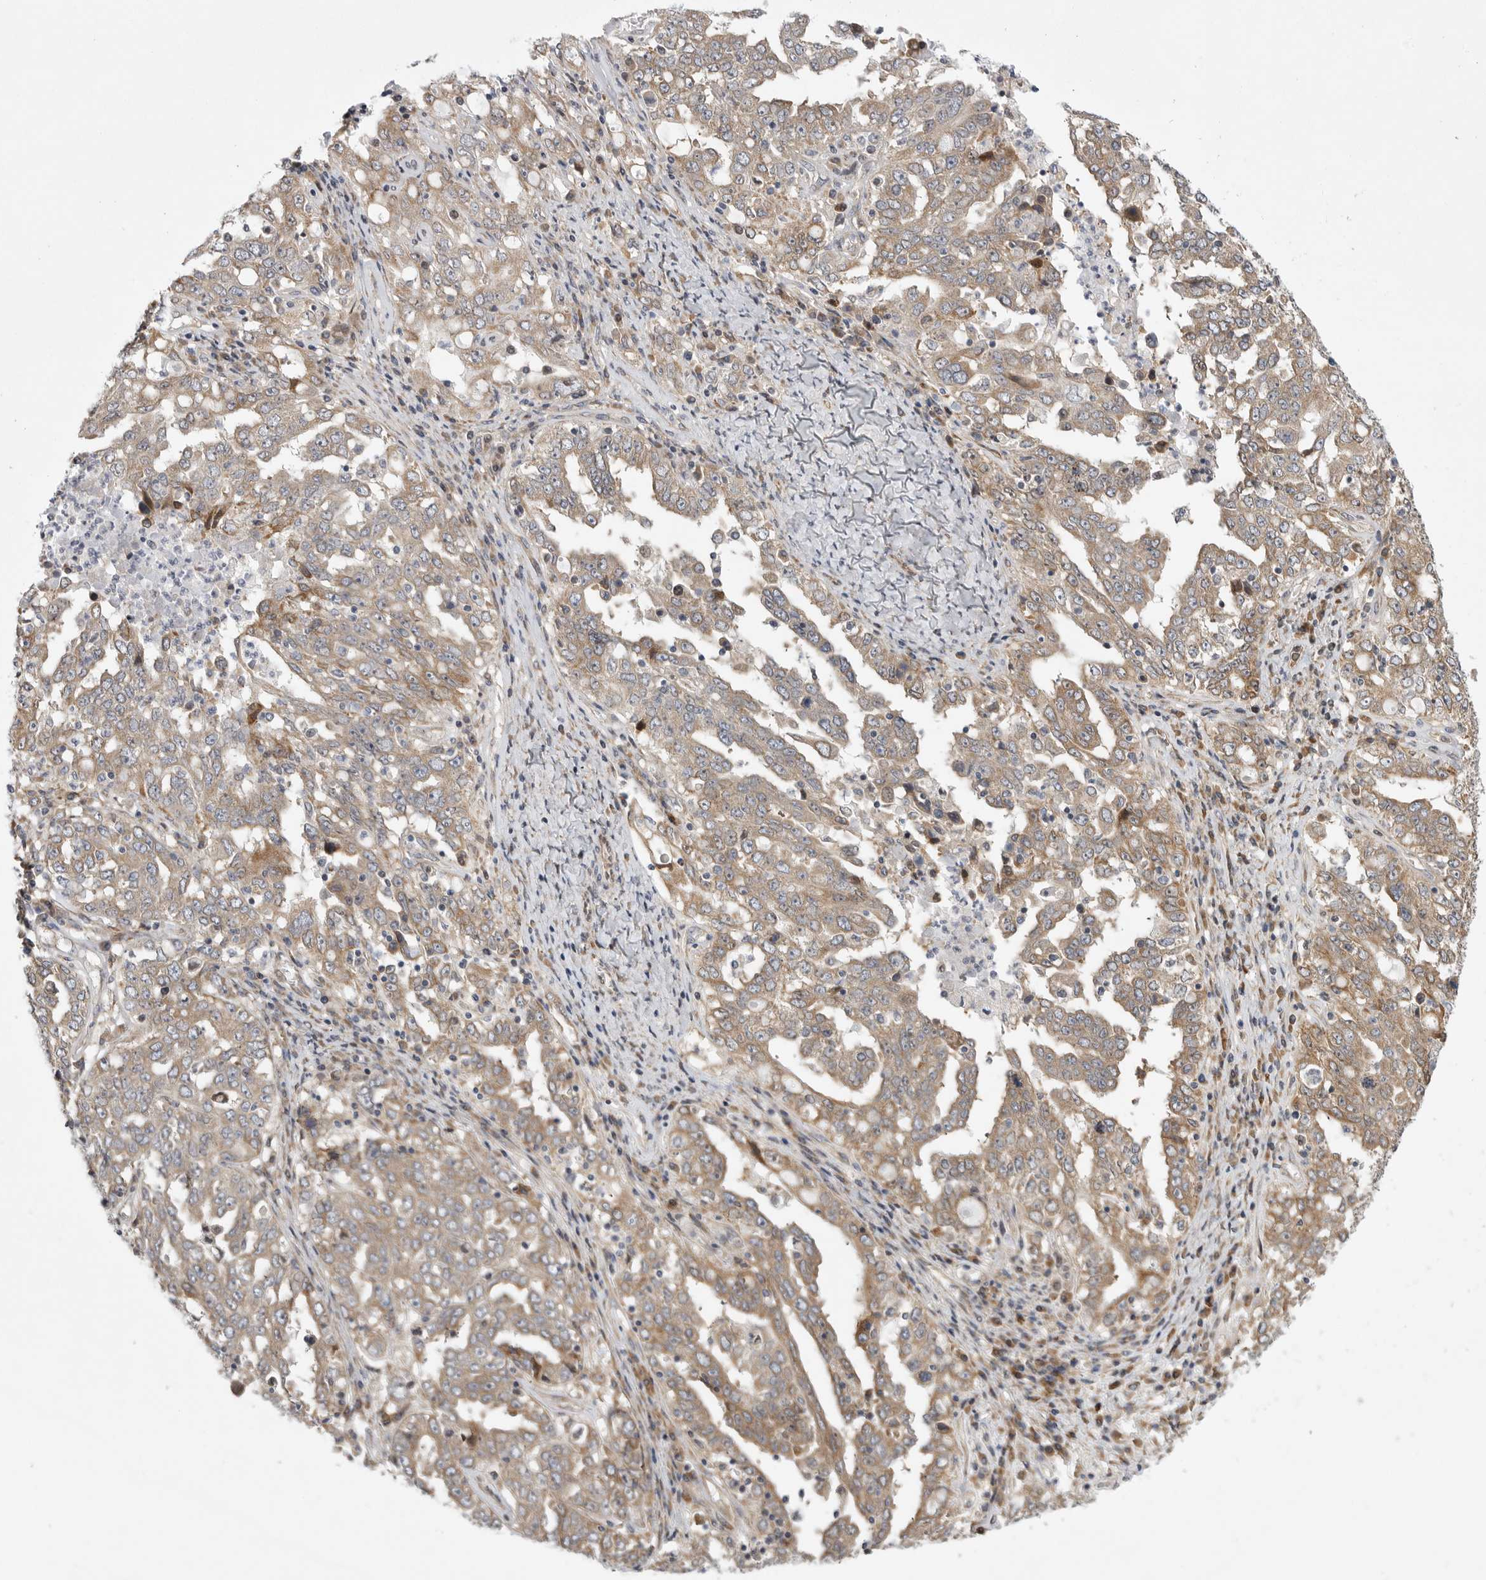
{"staining": {"intensity": "weak", "quantity": ">75%", "location": "cytoplasmic/membranous"}, "tissue": "ovarian cancer", "cell_type": "Tumor cells", "image_type": "cancer", "snomed": [{"axis": "morphology", "description": "Carcinoma, endometroid"}, {"axis": "topography", "description": "Ovary"}], "caption": "Immunohistochemistry (IHC) of ovarian cancer displays low levels of weak cytoplasmic/membranous positivity in approximately >75% of tumor cells.", "gene": "FBXO43", "patient": {"sex": "female", "age": 62}}